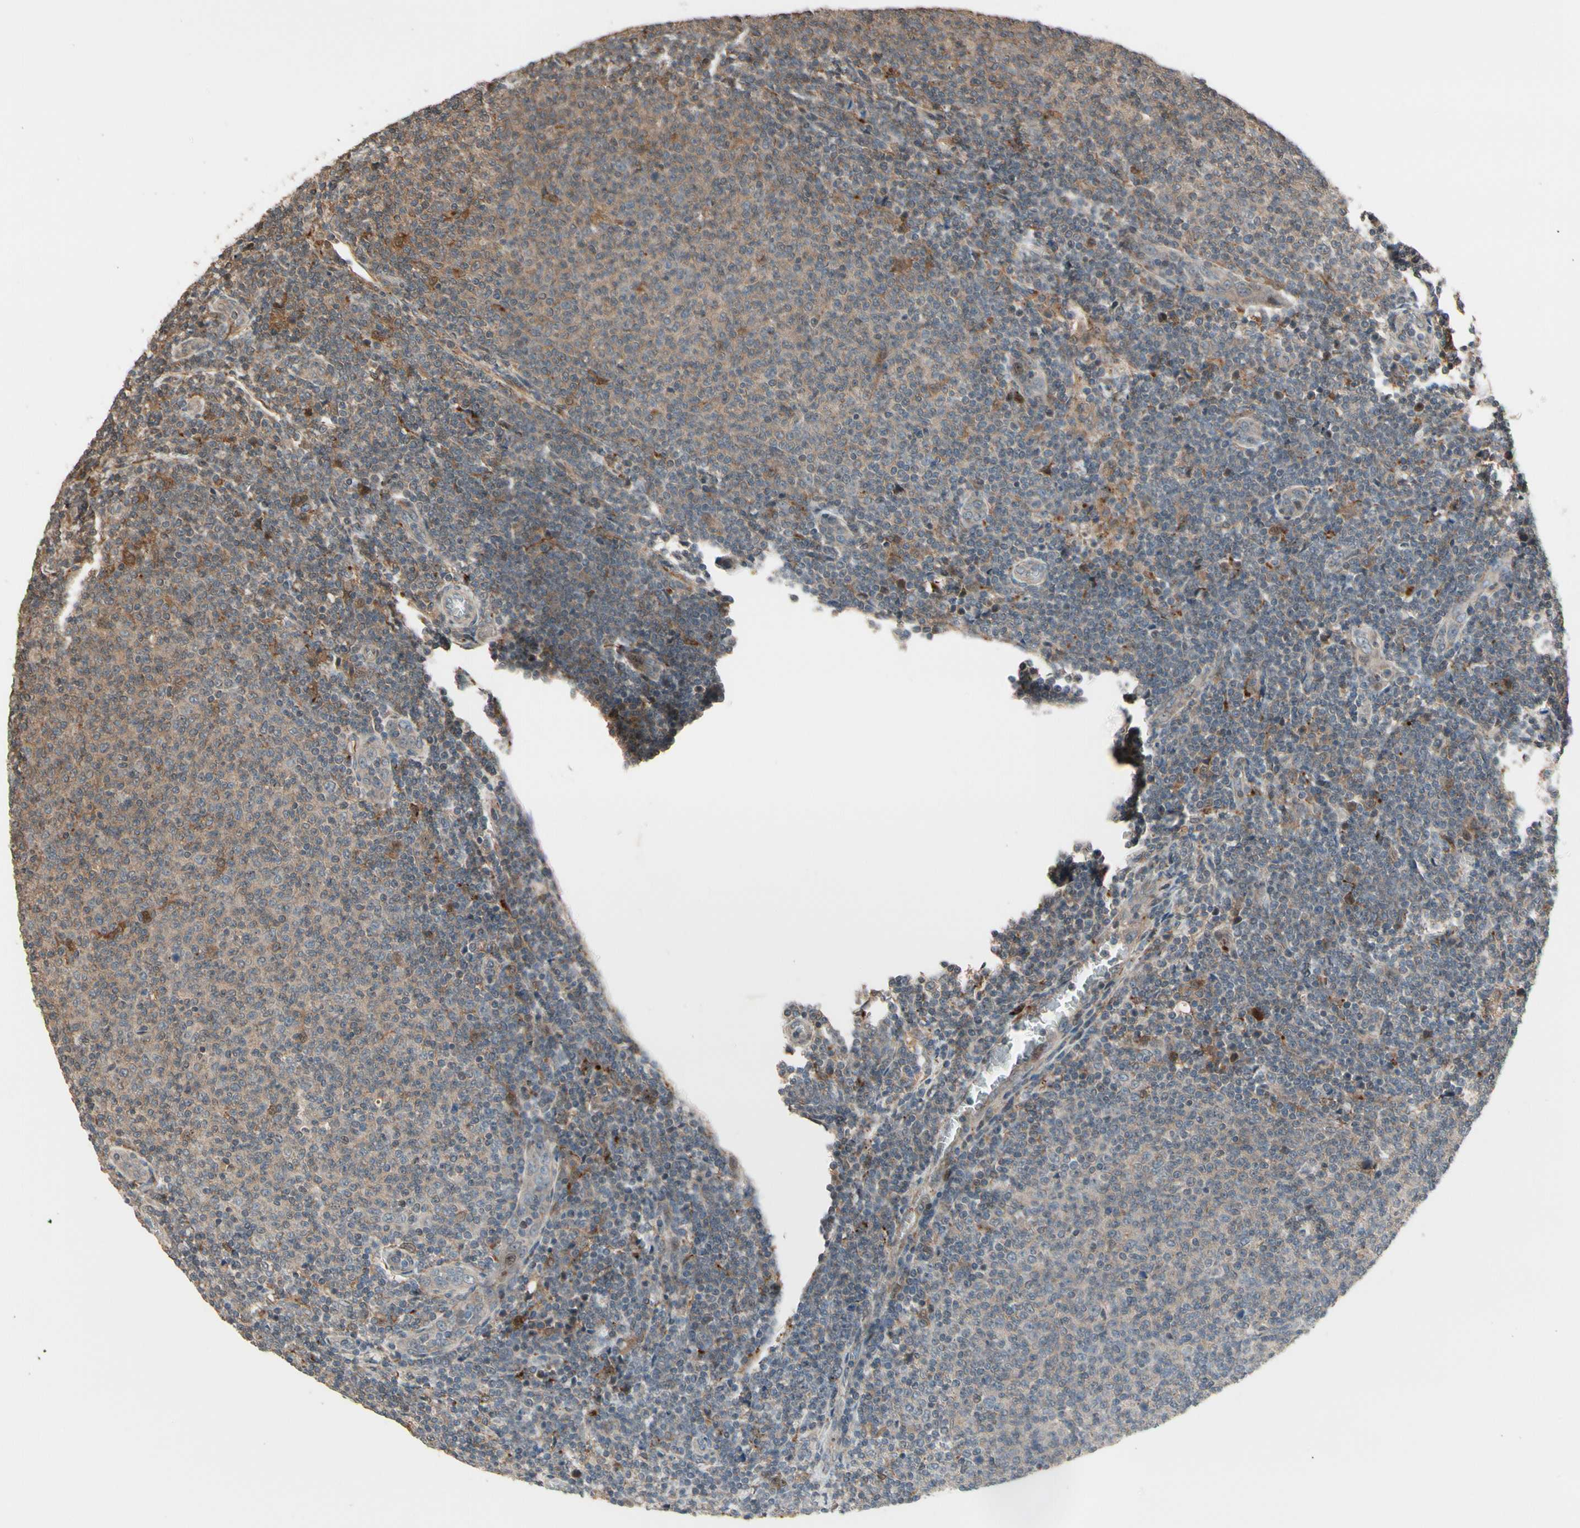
{"staining": {"intensity": "weak", "quantity": "25%-75%", "location": "cytoplasmic/membranous"}, "tissue": "lymphoma", "cell_type": "Tumor cells", "image_type": "cancer", "snomed": [{"axis": "morphology", "description": "Malignant lymphoma, non-Hodgkin's type, Low grade"}, {"axis": "topography", "description": "Lymph node"}], "caption": "IHC of human lymphoma reveals low levels of weak cytoplasmic/membranous staining in about 25%-75% of tumor cells.", "gene": "CSF1R", "patient": {"sex": "male", "age": 66}}